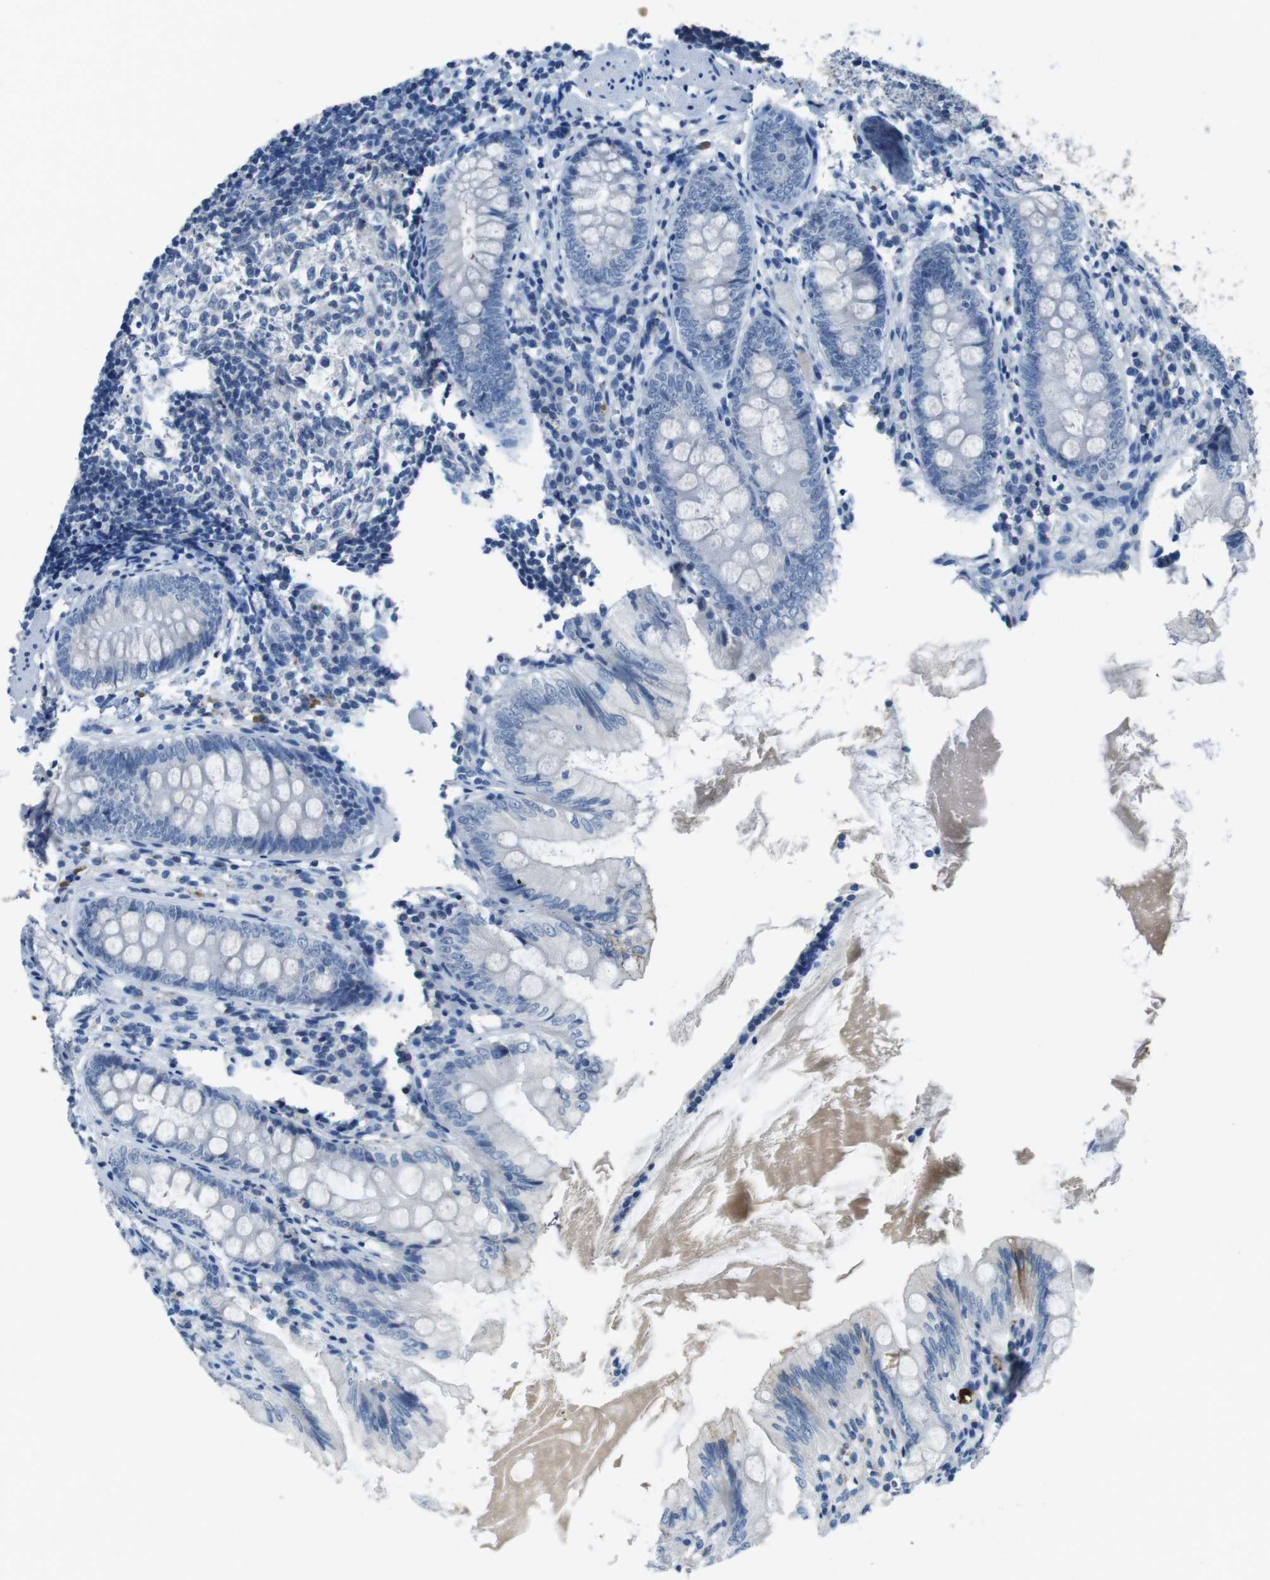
{"staining": {"intensity": "negative", "quantity": "none", "location": "none"}, "tissue": "appendix", "cell_type": "Glandular cells", "image_type": "normal", "snomed": [{"axis": "morphology", "description": "Normal tissue, NOS"}, {"axis": "topography", "description": "Appendix"}], "caption": "DAB immunohistochemical staining of benign human appendix shows no significant staining in glandular cells. (DAB immunohistochemistry, high magnification).", "gene": "TMPRSS15", "patient": {"sex": "female", "age": 77}}